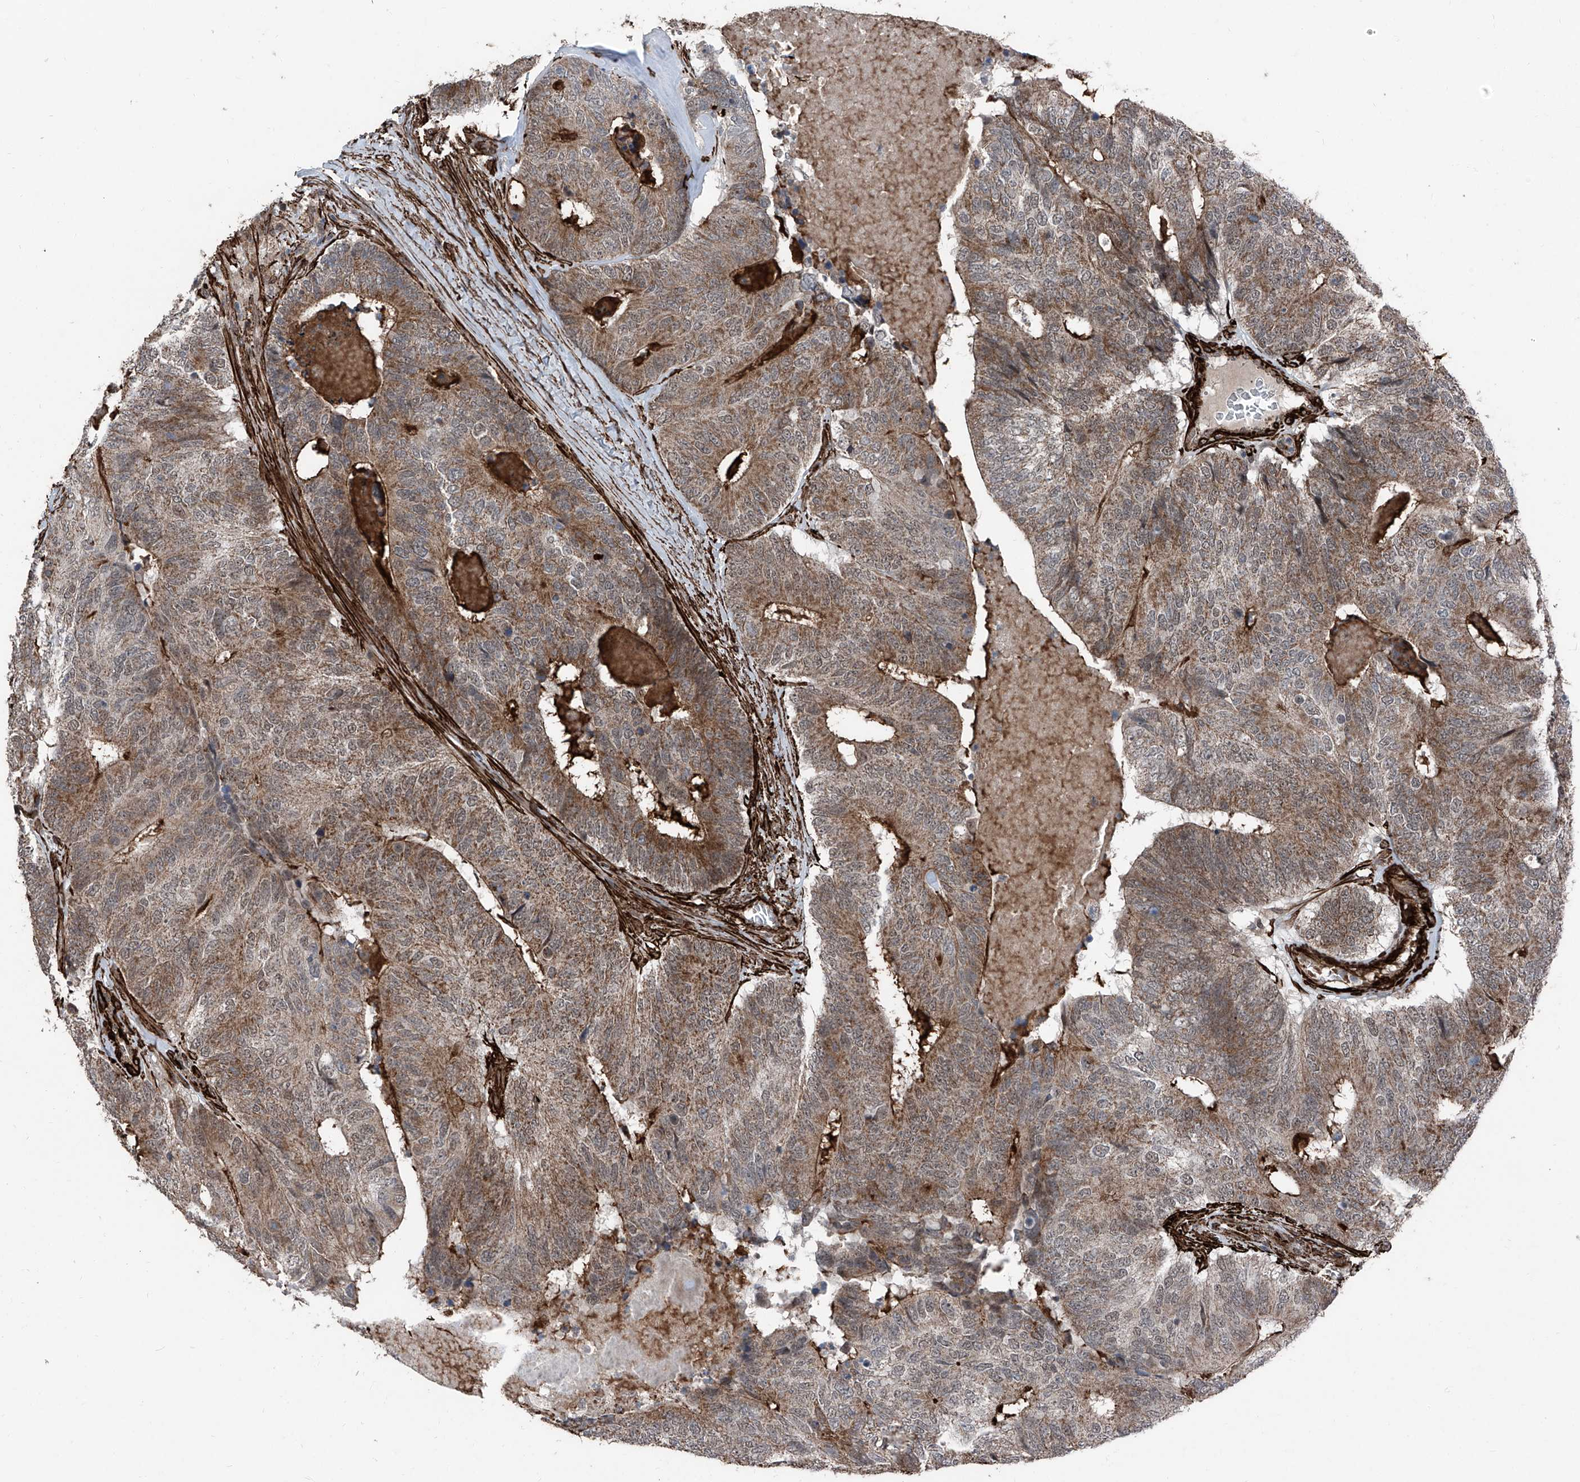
{"staining": {"intensity": "moderate", "quantity": "25%-75%", "location": "cytoplasmic/membranous"}, "tissue": "colorectal cancer", "cell_type": "Tumor cells", "image_type": "cancer", "snomed": [{"axis": "morphology", "description": "Adenocarcinoma, NOS"}, {"axis": "topography", "description": "Colon"}], "caption": "About 25%-75% of tumor cells in human colorectal cancer show moderate cytoplasmic/membranous protein positivity as visualized by brown immunohistochemical staining.", "gene": "COA7", "patient": {"sex": "female", "age": 67}}